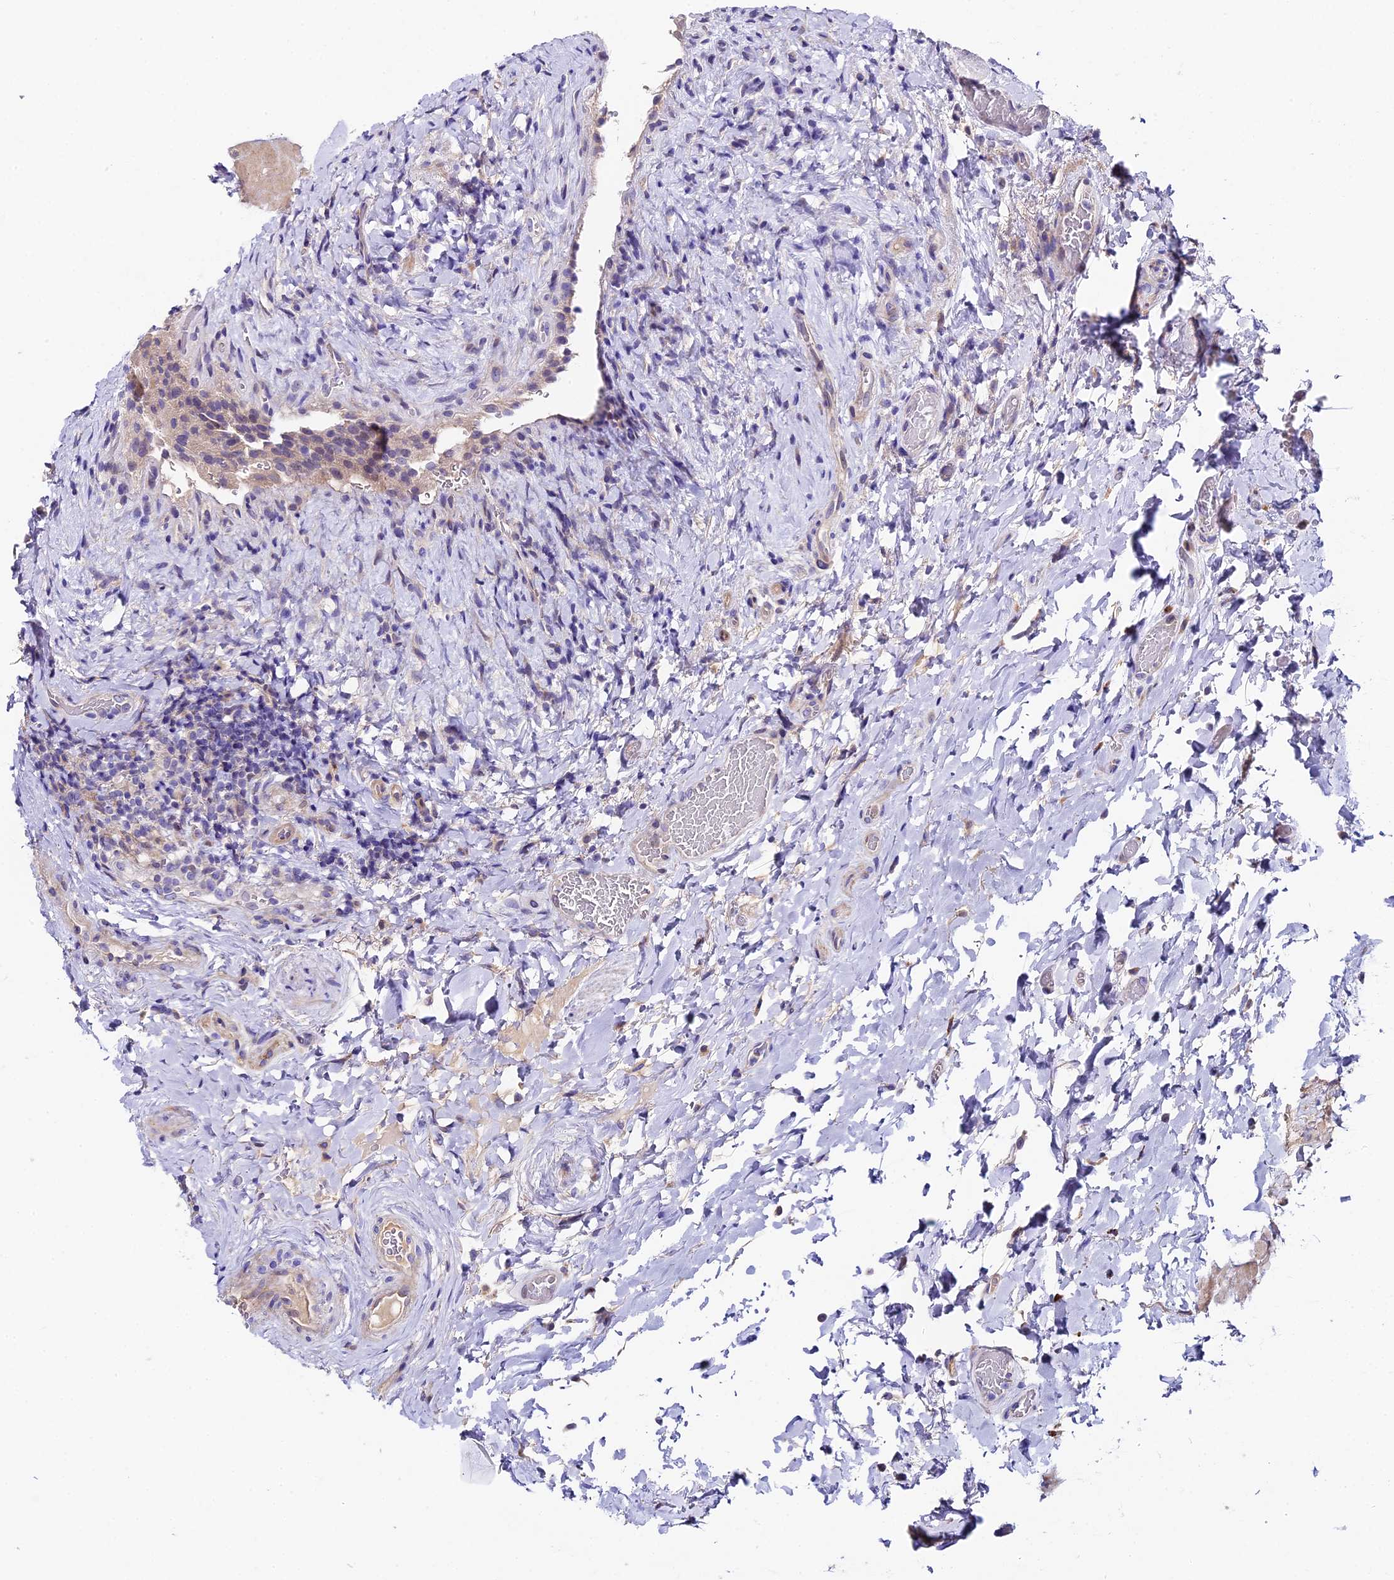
{"staining": {"intensity": "negative", "quantity": "none", "location": "none"}, "tissue": "urinary bladder", "cell_type": "Urothelial cells", "image_type": "normal", "snomed": [{"axis": "morphology", "description": "Normal tissue, NOS"}, {"axis": "morphology", "description": "Inflammation, NOS"}, {"axis": "topography", "description": "Urinary bladder"}], "caption": "A high-resolution photomicrograph shows IHC staining of normal urinary bladder, which demonstrates no significant positivity in urothelial cells.", "gene": "PIGU", "patient": {"sex": "male", "age": 64}}